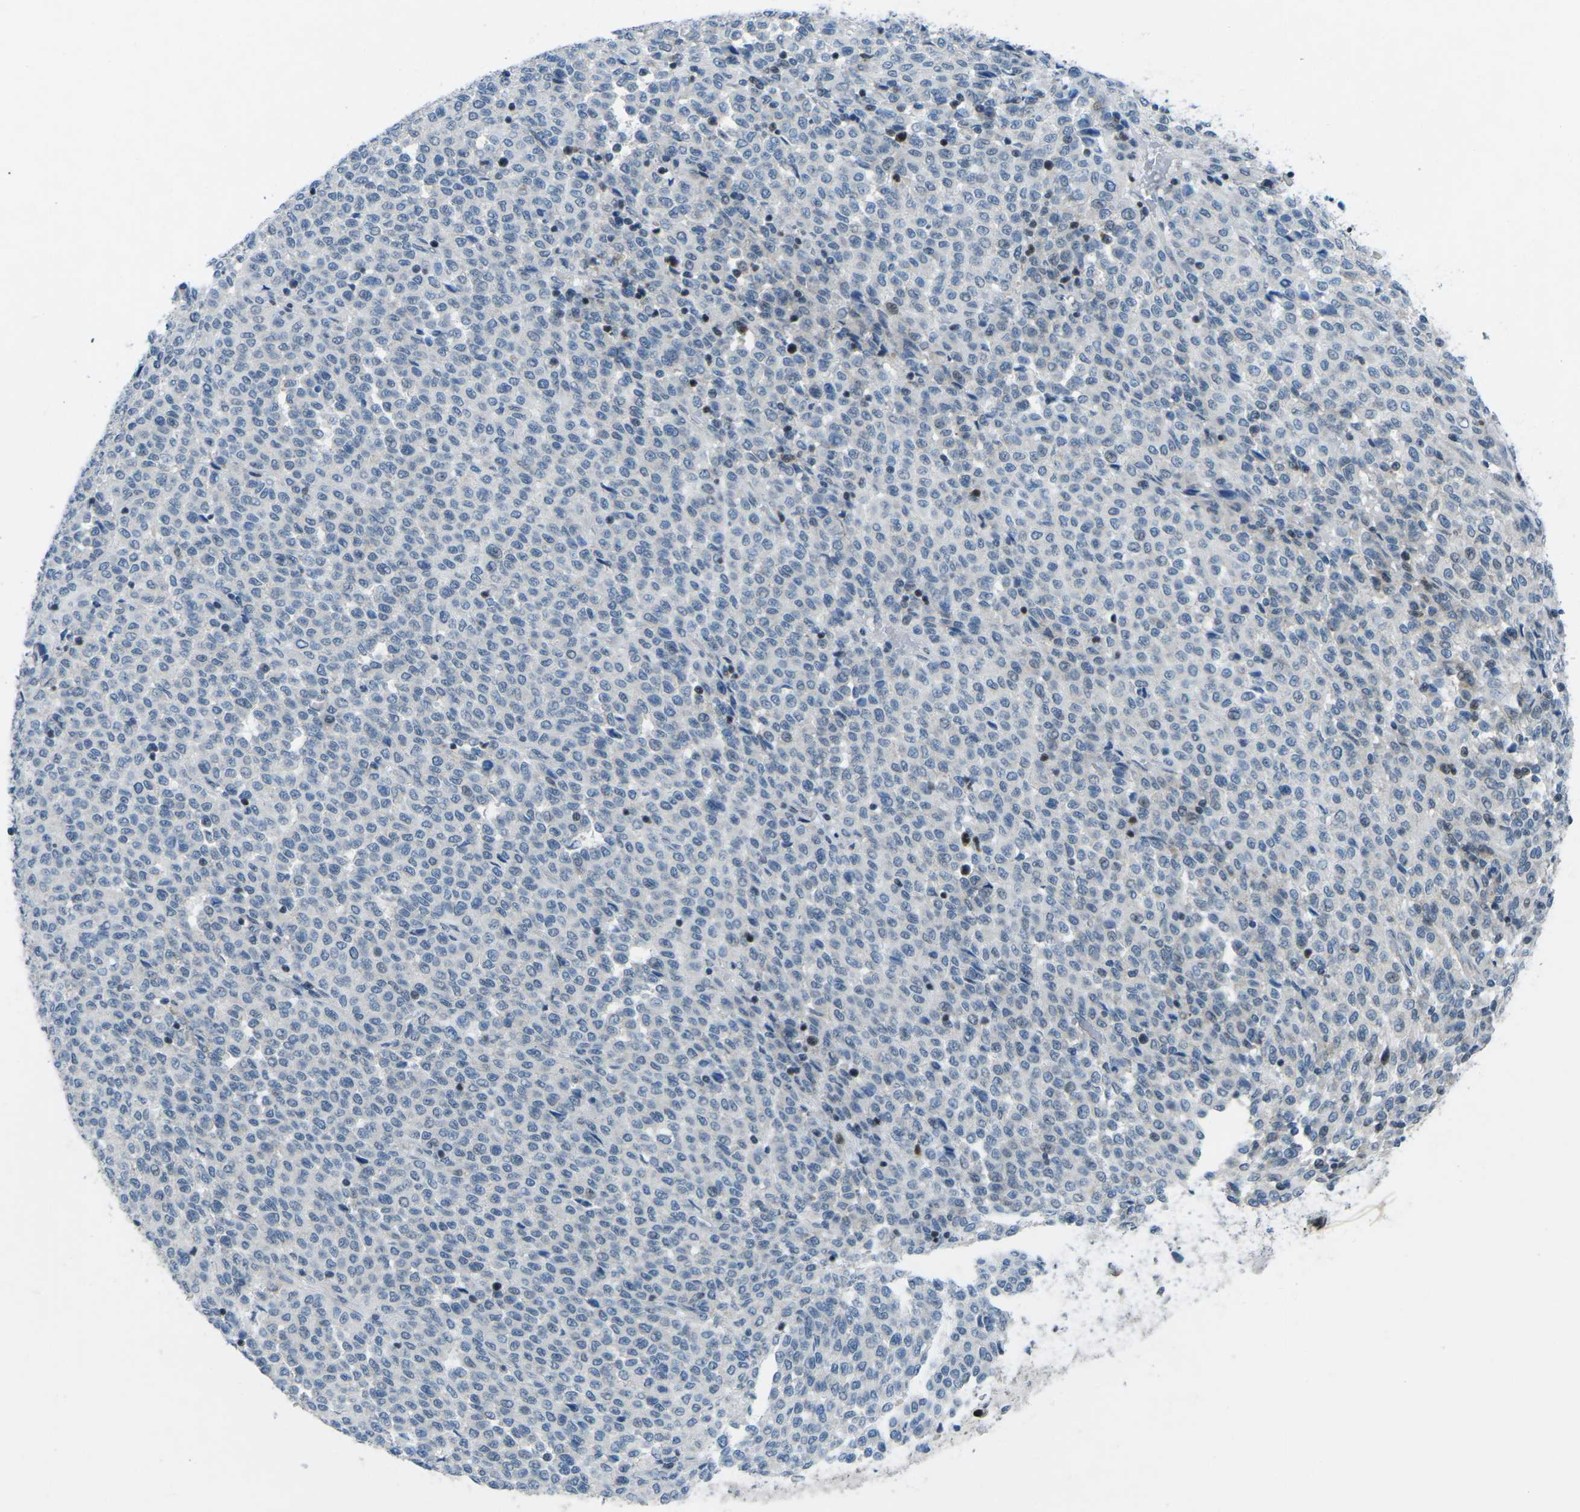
{"staining": {"intensity": "negative", "quantity": "none", "location": "none"}, "tissue": "melanoma", "cell_type": "Tumor cells", "image_type": "cancer", "snomed": [{"axis": "morphology", "description": "Malignant melanoma, Metastatic site"}, {"axis": "topography", "description": "Pancreas"}], "caption": "Tumor cells show no significant protein positivity in melanoma.", "gene": "MBNL1", "patient": {"sex": "female", "age": 30}}